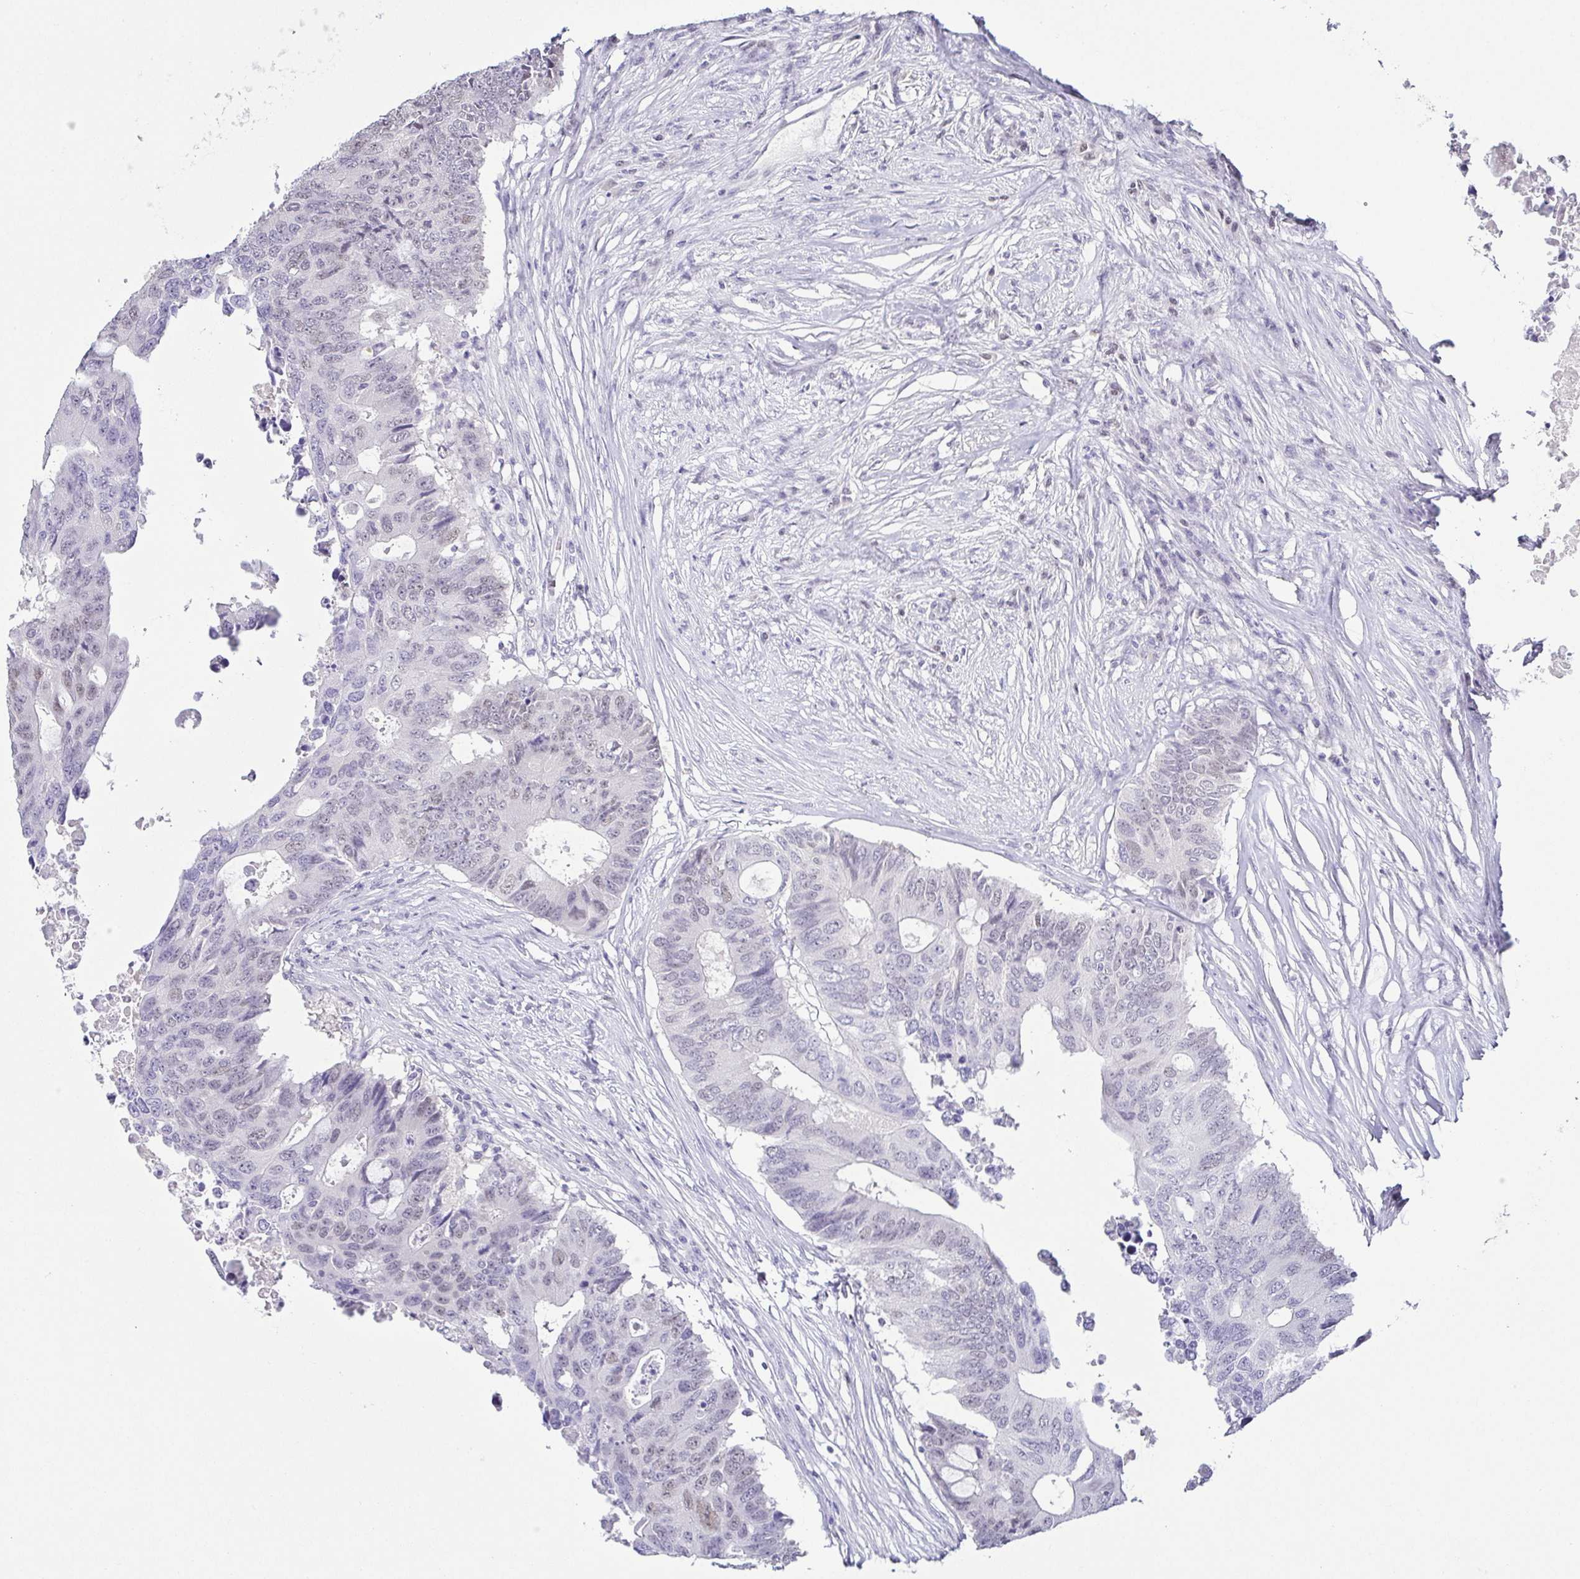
{"staining": {"intensity": "weak", "quantity": "<25%", "location": "nuclear"}, "tissue": "colorectal cancer", "cell_type": "Tumor cells", "image_type": "cancer", "snomed": [{"axis": "morphology", "description": "Adenocarcinoma, NOS"}, {"axis": "topography", "description": "Colon"}], "caption": "This is a photomicrograph of immunohistochemistry (IHC) staining of adenocarcinoma (colorectal), which shows no expression in tumor cells.", "gene": "TCF3", "patient": {"sex": "male", "age": 71}}